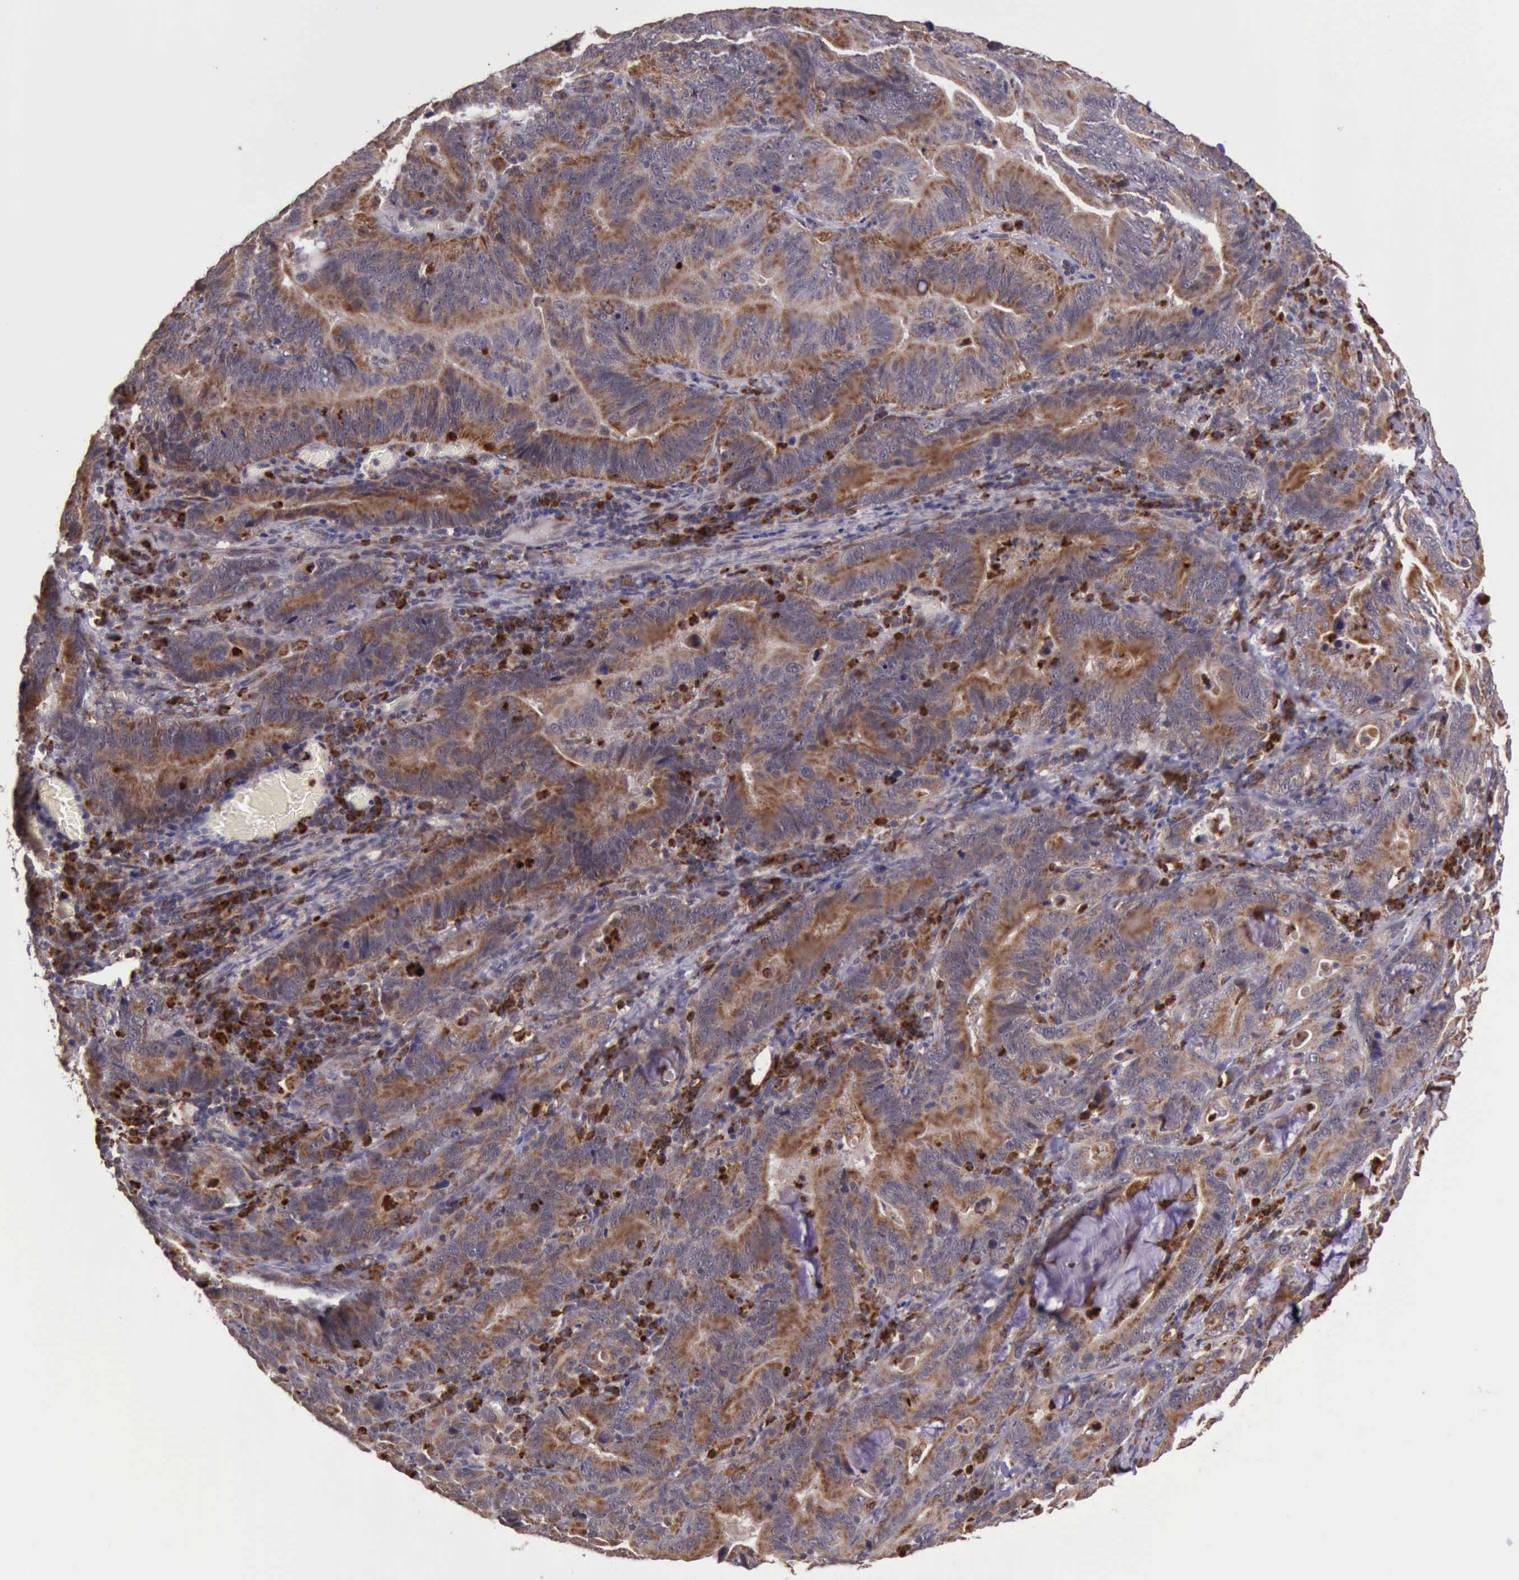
{"staining": {"intensity": "strong", "quantity": ">75%", "location": "cytoplasmic/membranous"}, "tissue": "stomach cancer", "cell_type": "Tumor cells", "image_type": "cancer", "snomed": [{"axis": "morphology", "description": "Adenocarcinoma, NOS"}, {"axis": "topography", "description": "Stomach, upper"}], "caption": "This micrograph shows immunohistochemistry staining of adenocarcinoma (stomach), with high strong cytoplasmic/membranous positivity in approximately >75% of tumor cells.", "gene": "ARMCX3", "patient": {"sex": "male", "age": 63}}